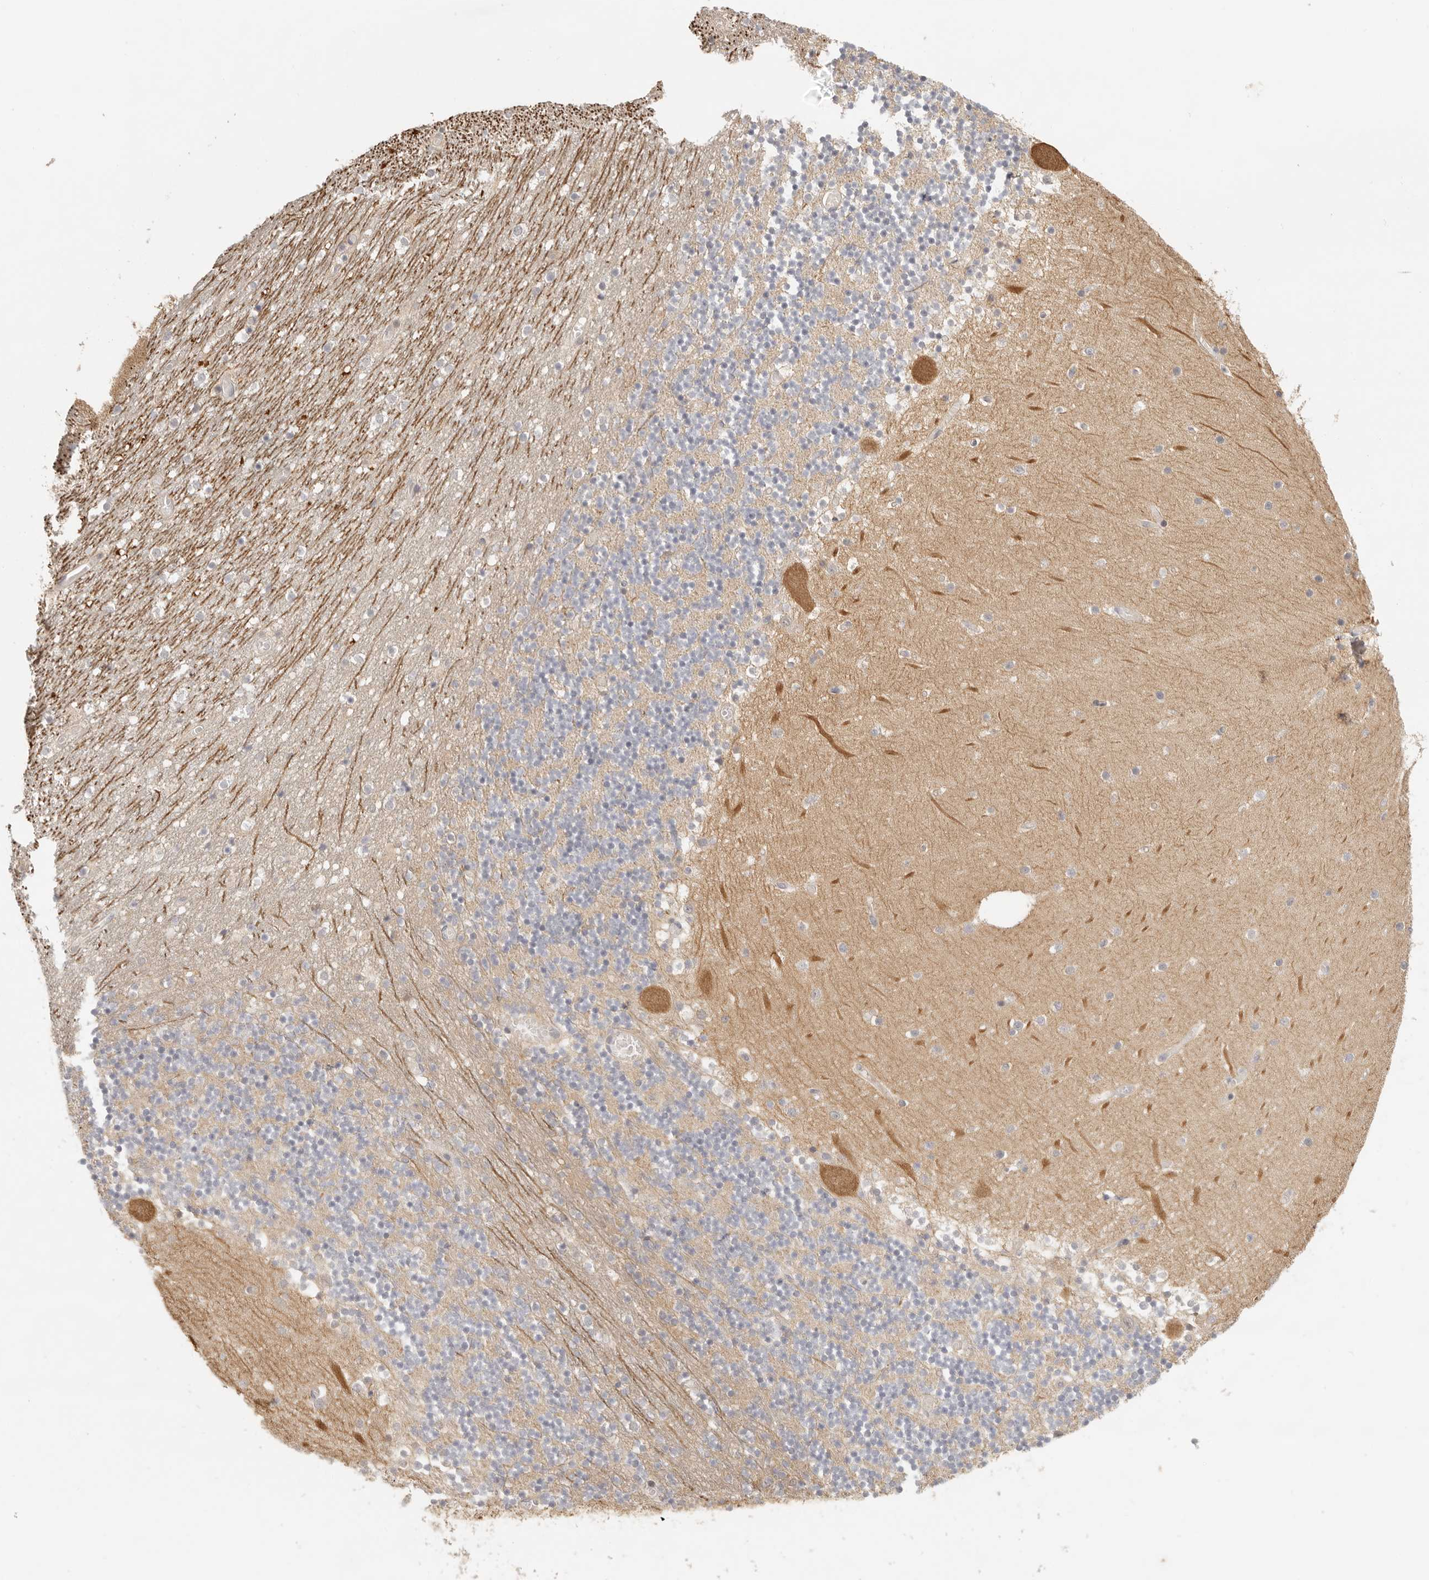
{"staining": {"intensity": "moderate", "quantity": "25%-75%", "location": "cytoplasmic/membranous"}, "tissue": "cerebellum", "cell_type": "Cells in granular layer", "image_type": "normal", "snomed": [{"axis": "morphology", "description": "Normal tissue, NOS"}, {"axis": "topography", "description": "Cerebellum"}], "caption": "Cerebellum stained with a protein marker reveals moderate staining in cells in granular layer.", "gene": "AHDC1", "patient": {"sex": "female", "age": 28}}